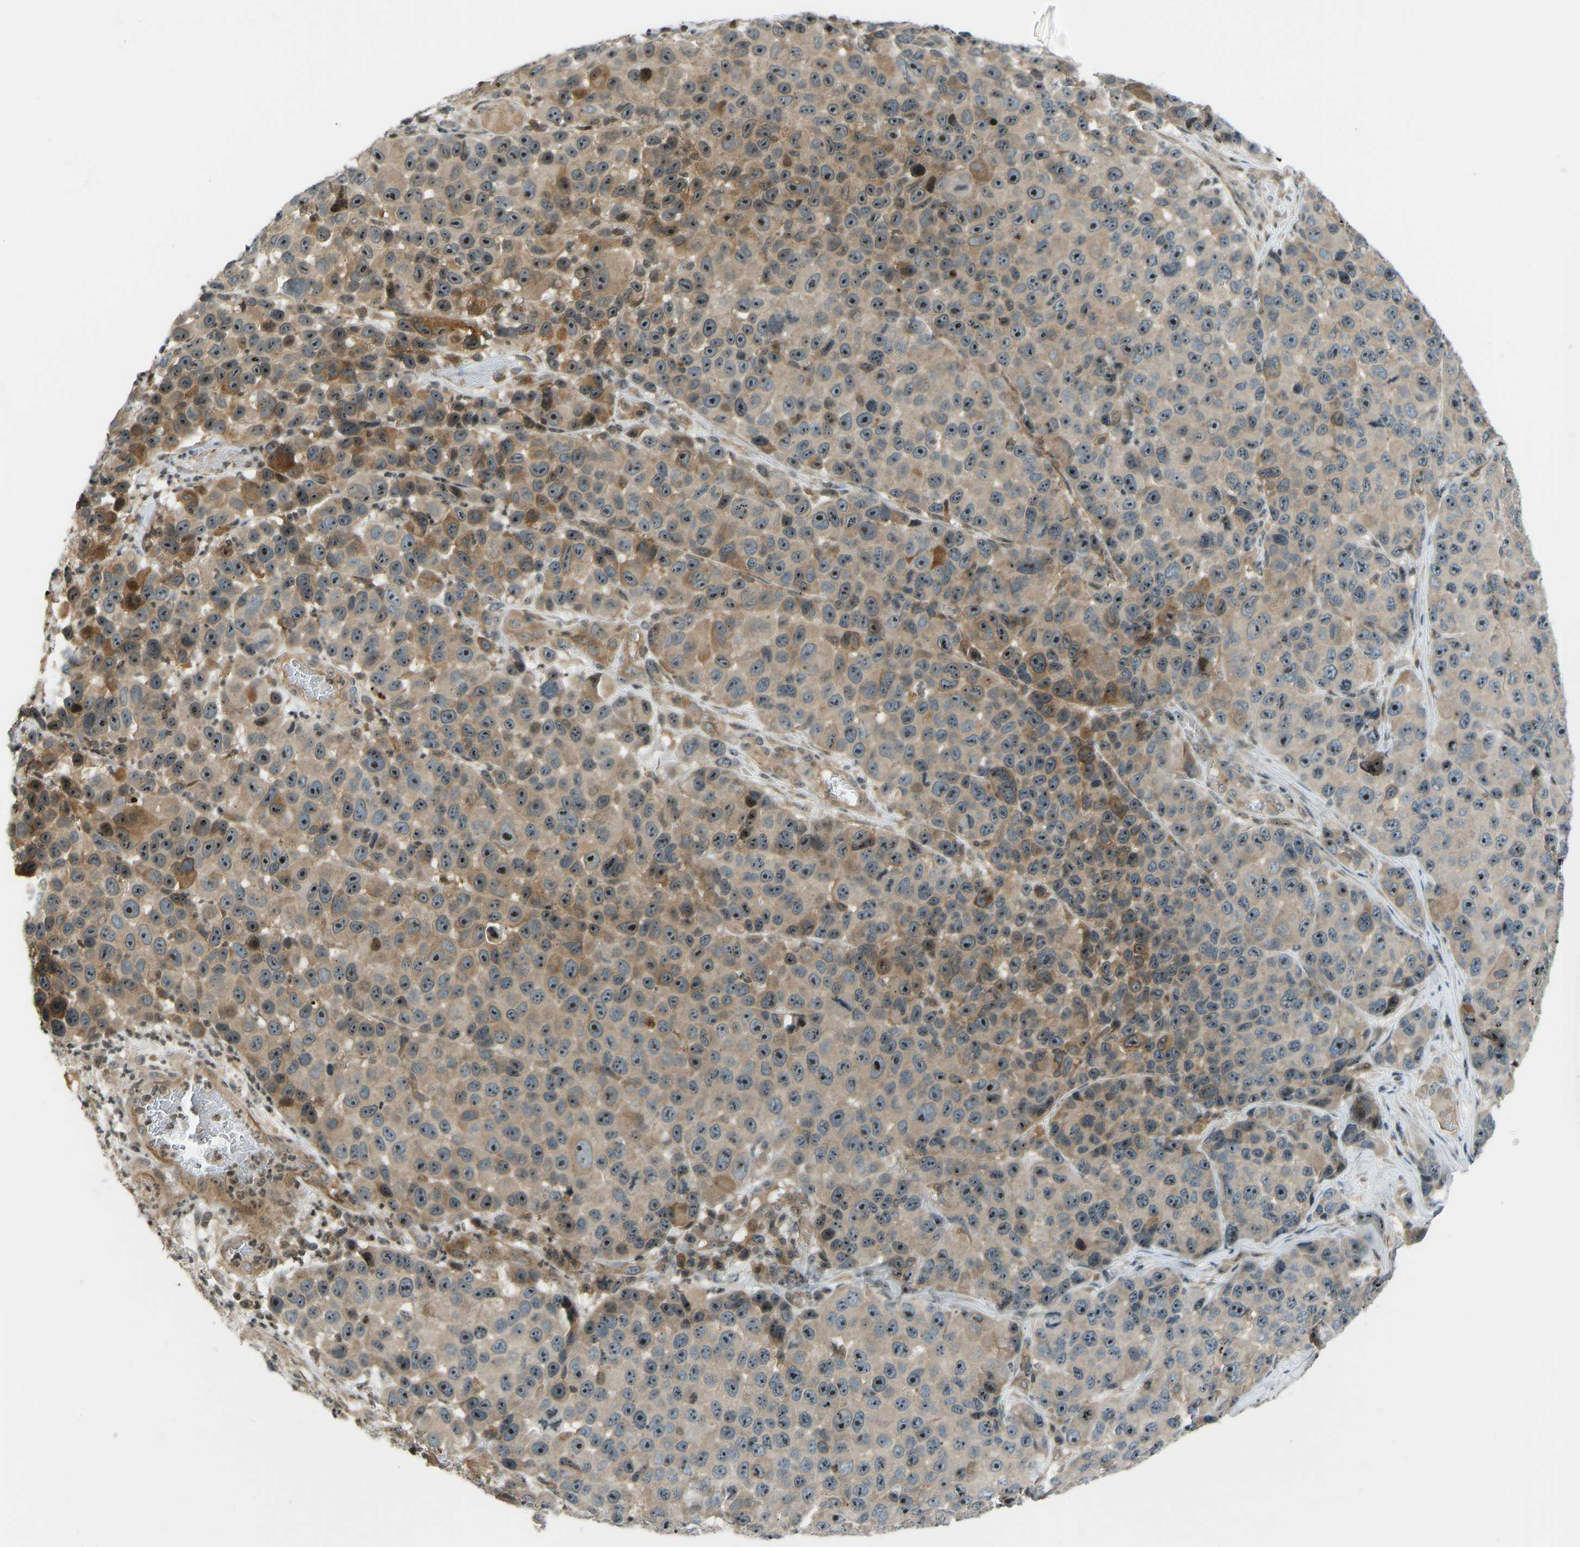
{"staining": {"intensity": "moderate", "quantity": ">75%", "location": "cytoplasmic/membranous,nuclear"}, "tissue": "melanoma", "cell_type": "Tumor cells", "image_type": "cancer", "snomed": [{"axis": "morphology", "description": "Malignant melanoma, NOS"}, {"axis": "topography", "description": "Skin"}], "caption": "This image exhibits immunohistochemistry staining of human melanoma, with medium moderate cytoplasmic/membranous and nuclear positivity in about >75% of tumor cells.", "gene": "SVOPL", "patient": {"sex": "male", "age": 53}}